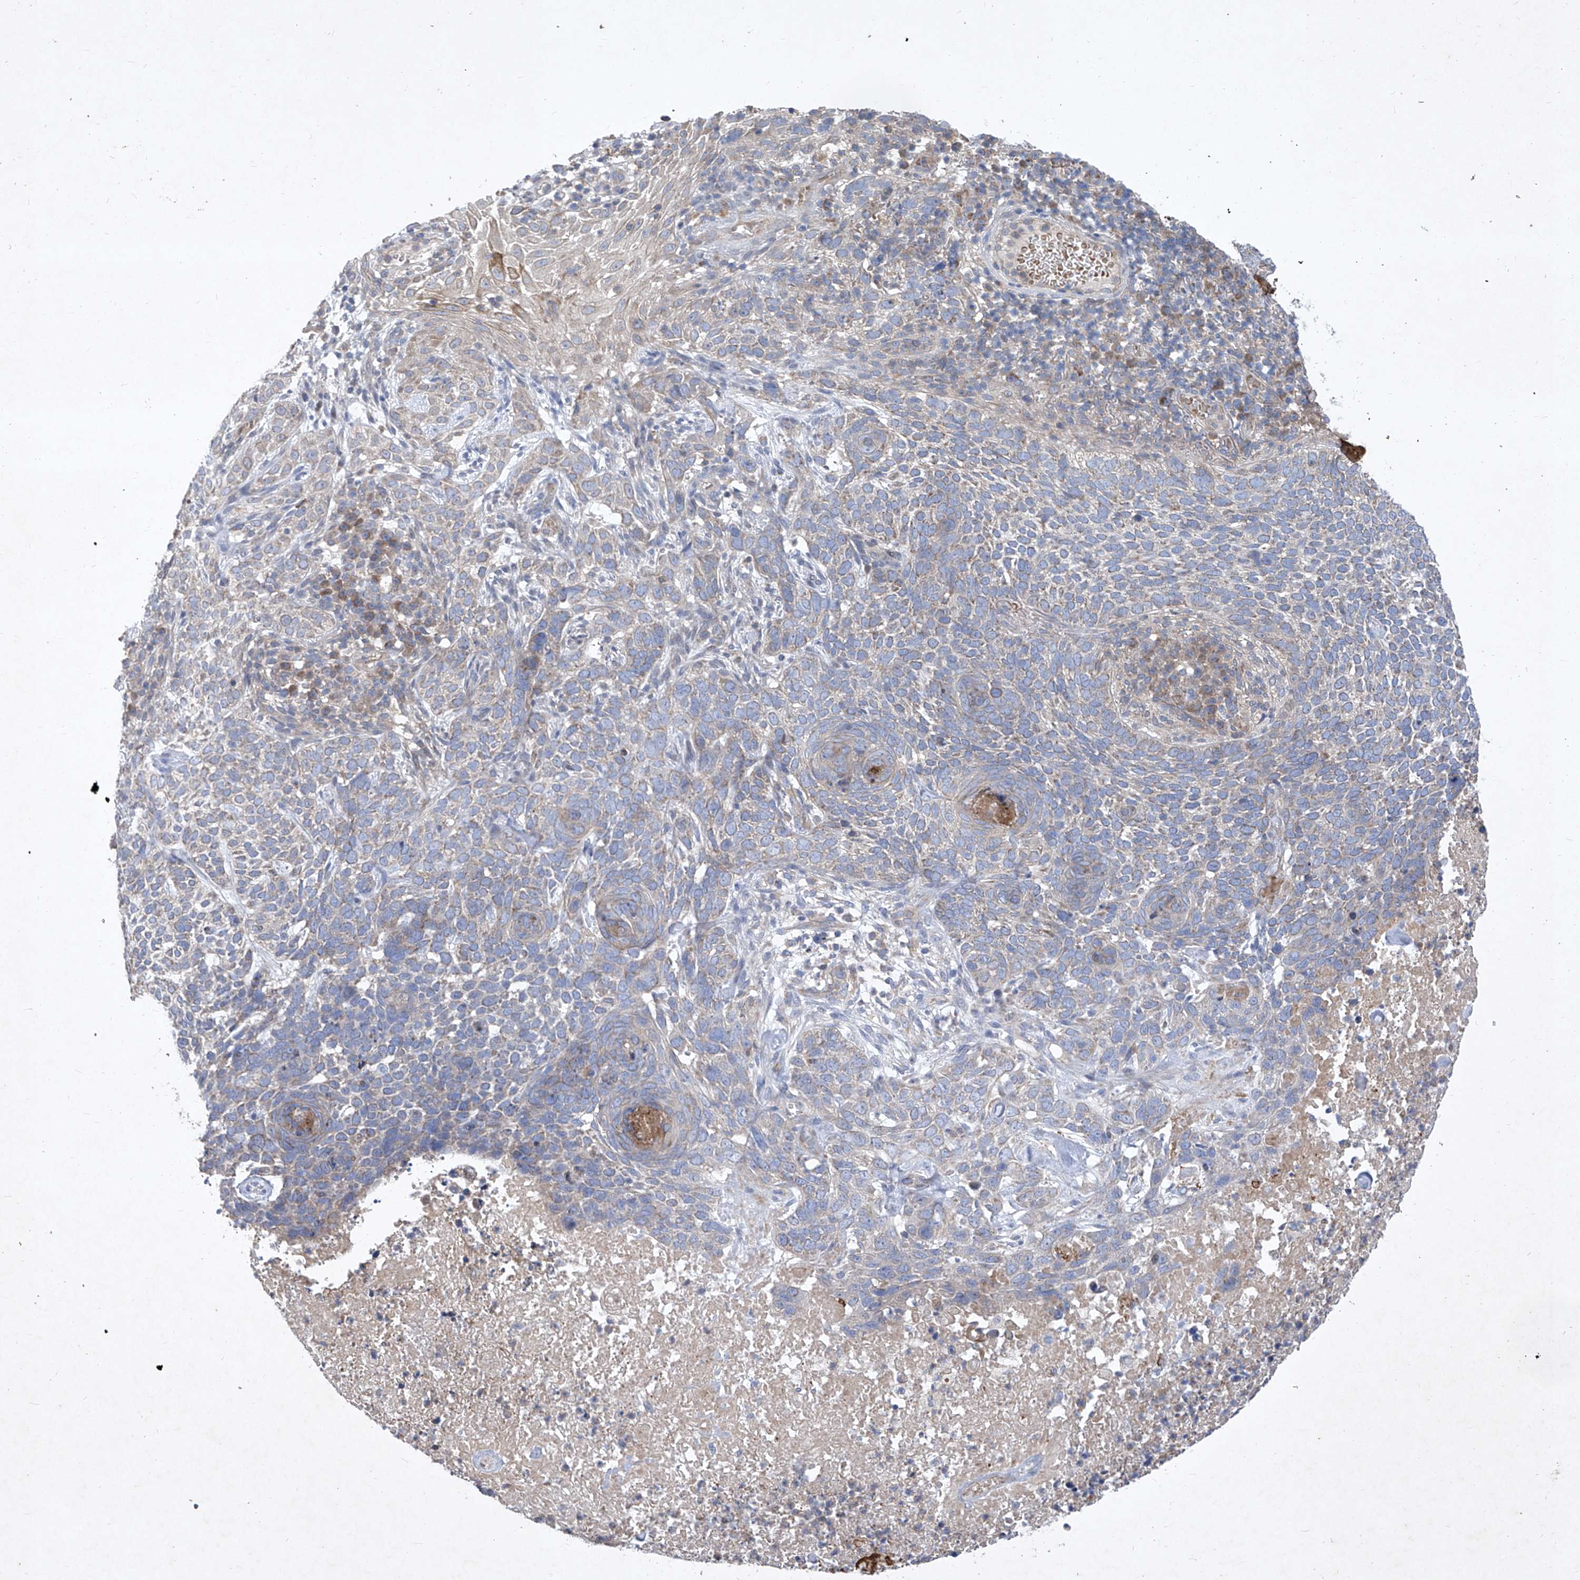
{"staining": {"intensity": "negative", "quantity": "none", "location": "none"}, "tissue": "skin cancer", "cell_type": "Tumor cells", "image_type": "cancer", "snomed": [{"axis": "morphology", "description": "Basal cell carcinoma"}, {"axis": "topography", "description": "Skin"}], "caption": "Immunohistochemistry (IHC) micrograph of human skin cancer (basal cell carcinoma) stained for a protein (brown), which displays no expression in tumor cells.", "gene": "COQ3", "patient": {"sex": "female", "age": 64}}